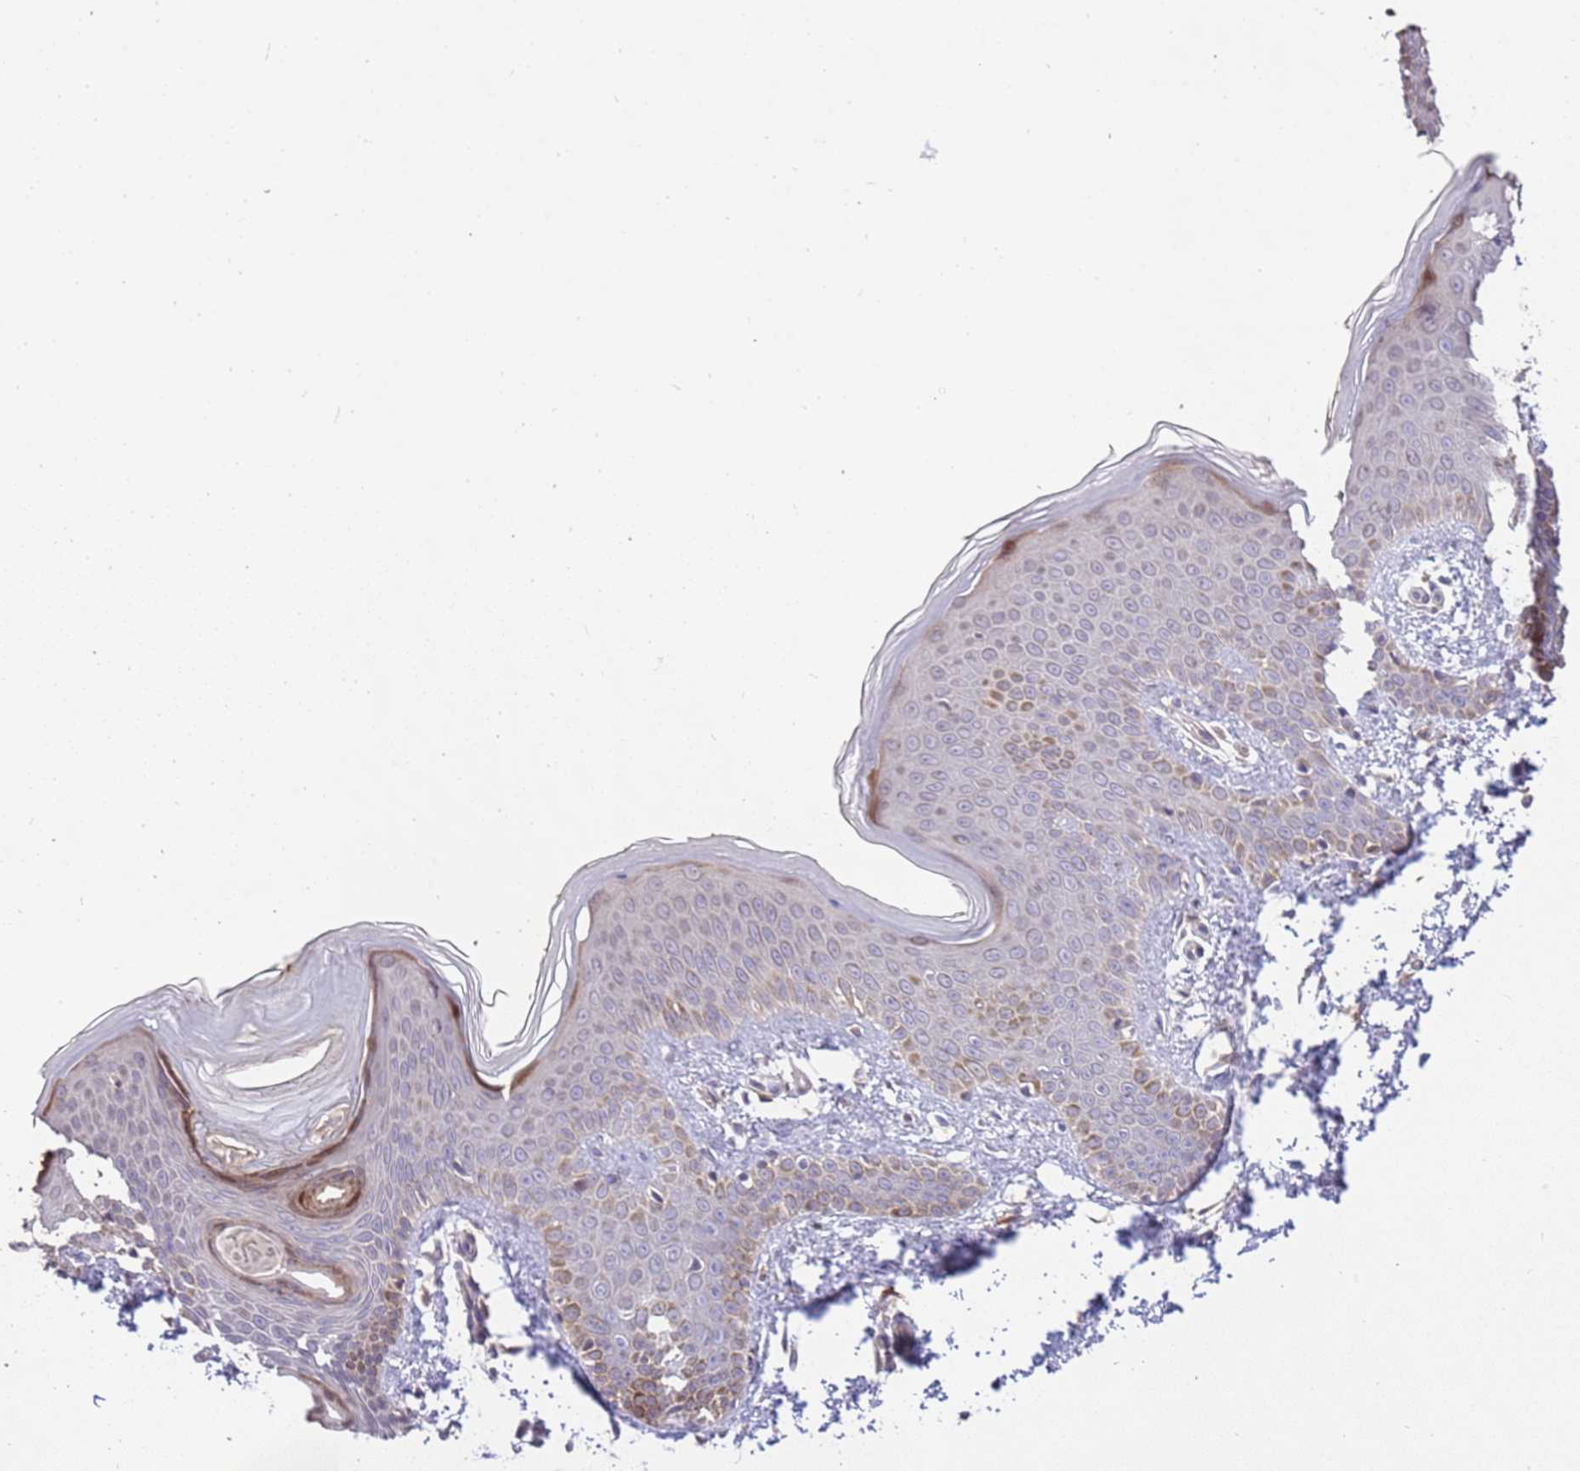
{"staining": {"intensity": "negative", "quantity": "none", "location": "none"}, "tissue": "skin", "cell_type": "Fibroblasts", "image_type": "normal", "snomed": [{"axis": "morphology", "description": "Normal tissue, NOS"}, {"axis": "topography", "description": "Skin"}], "caption": "Immunohistochemical staining of benign human skin exhibits no significant staining in fibroblasts.", "gene": "SLC16A4", "patient": {"sex": "male", "age": 36}}